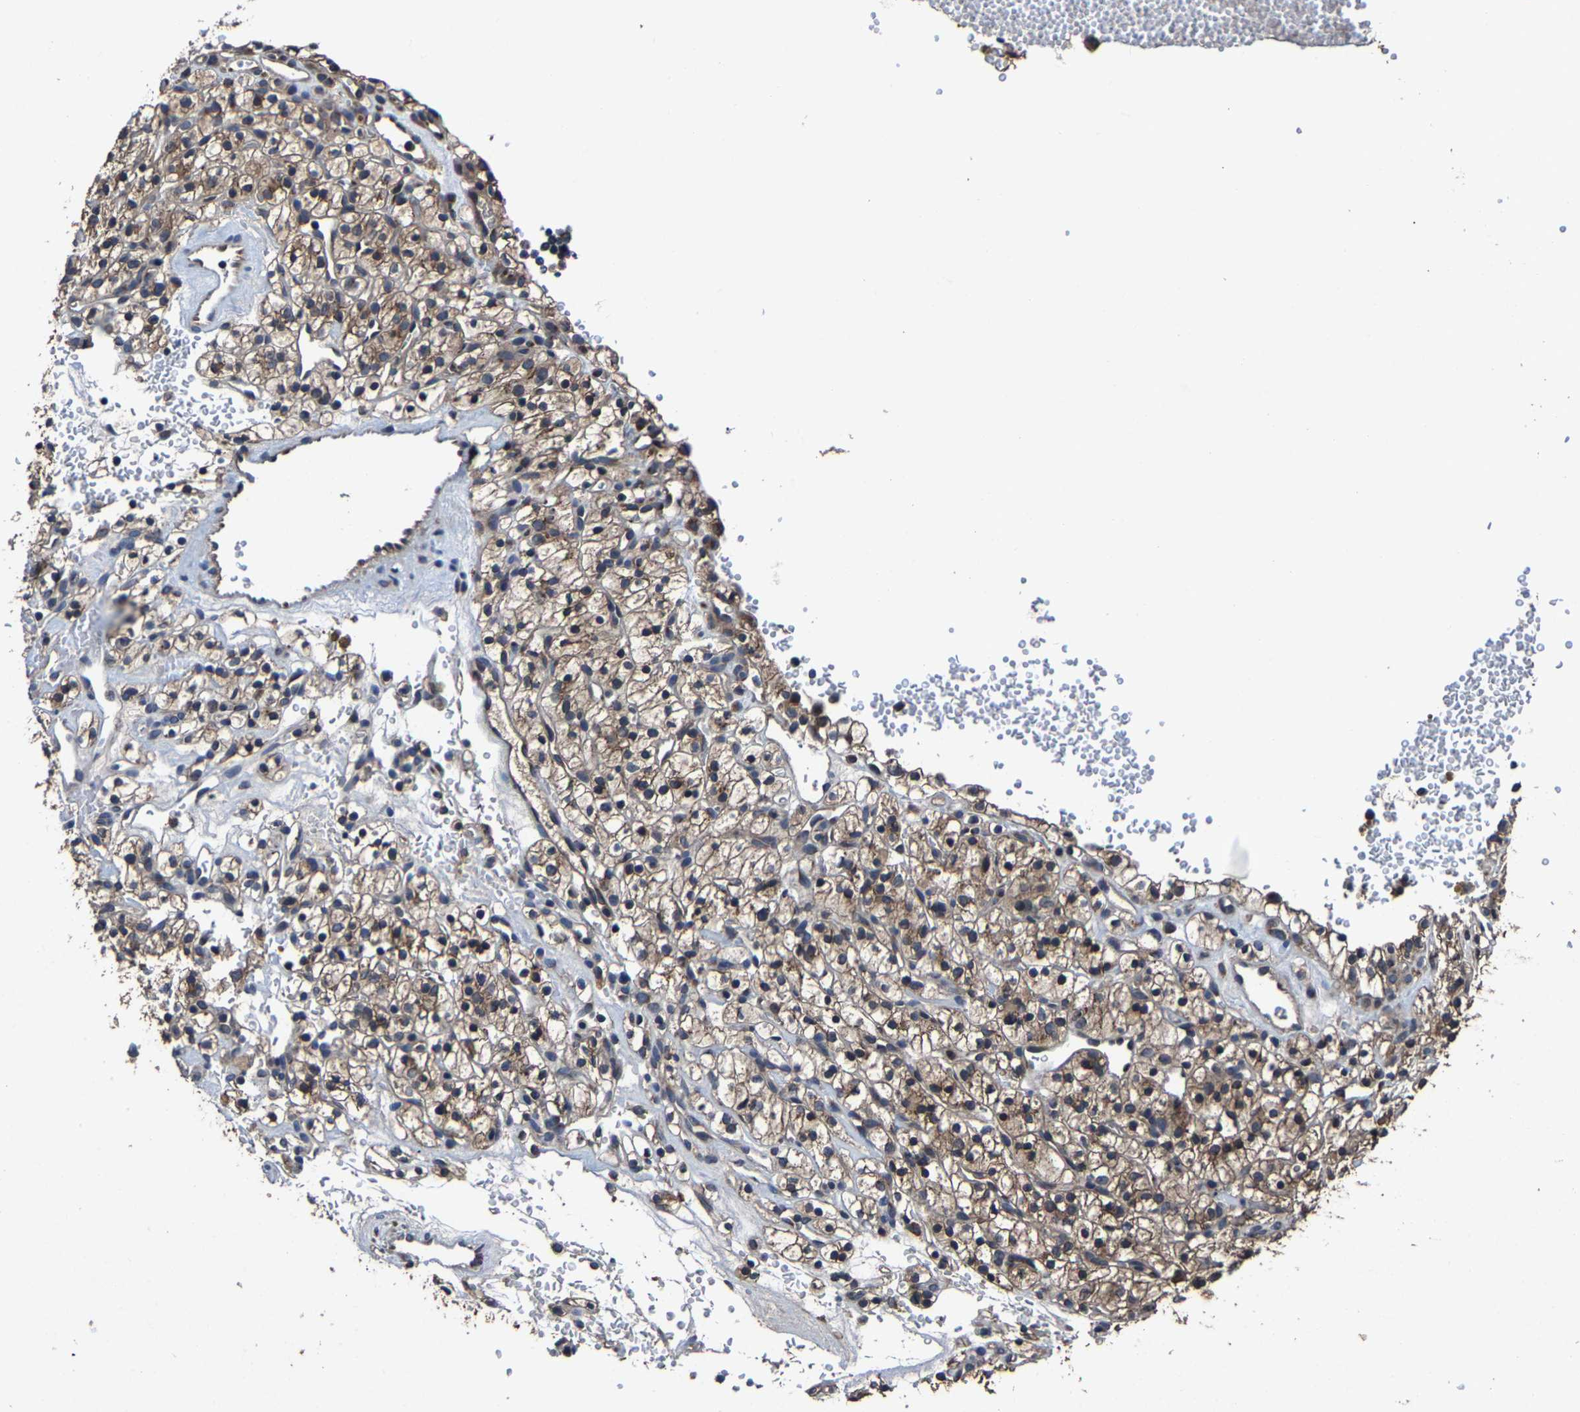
{"staining": {"intensity": "moderate", "quantity": ">75%", "location": "cytoplasmic/membranous"}, "tissue": "renal cancer", "cell_type": "Tumor cells", "image_type": "cancer", "snomed": [{"axis": "morphology", "description": "Adenocarcinoma, NOS"}, {"axis": "topography", "description": "Kidney"}], "caption": "Immunohistochemical staining of adenocarcinoma (renal) demonstrates medium levels of moderate cytoplasmic/membranous protein staining in approximately >75% of tumor cells. The staining was performed using DAB (3,3'-diaminobenzidine) to visualize the protein expression in brown, while the nuclei were stained in blue with hematoxylin (Magnification: 20x).", "gene": "EBAG9", "patient": {"sex": "female", "age": 57}}